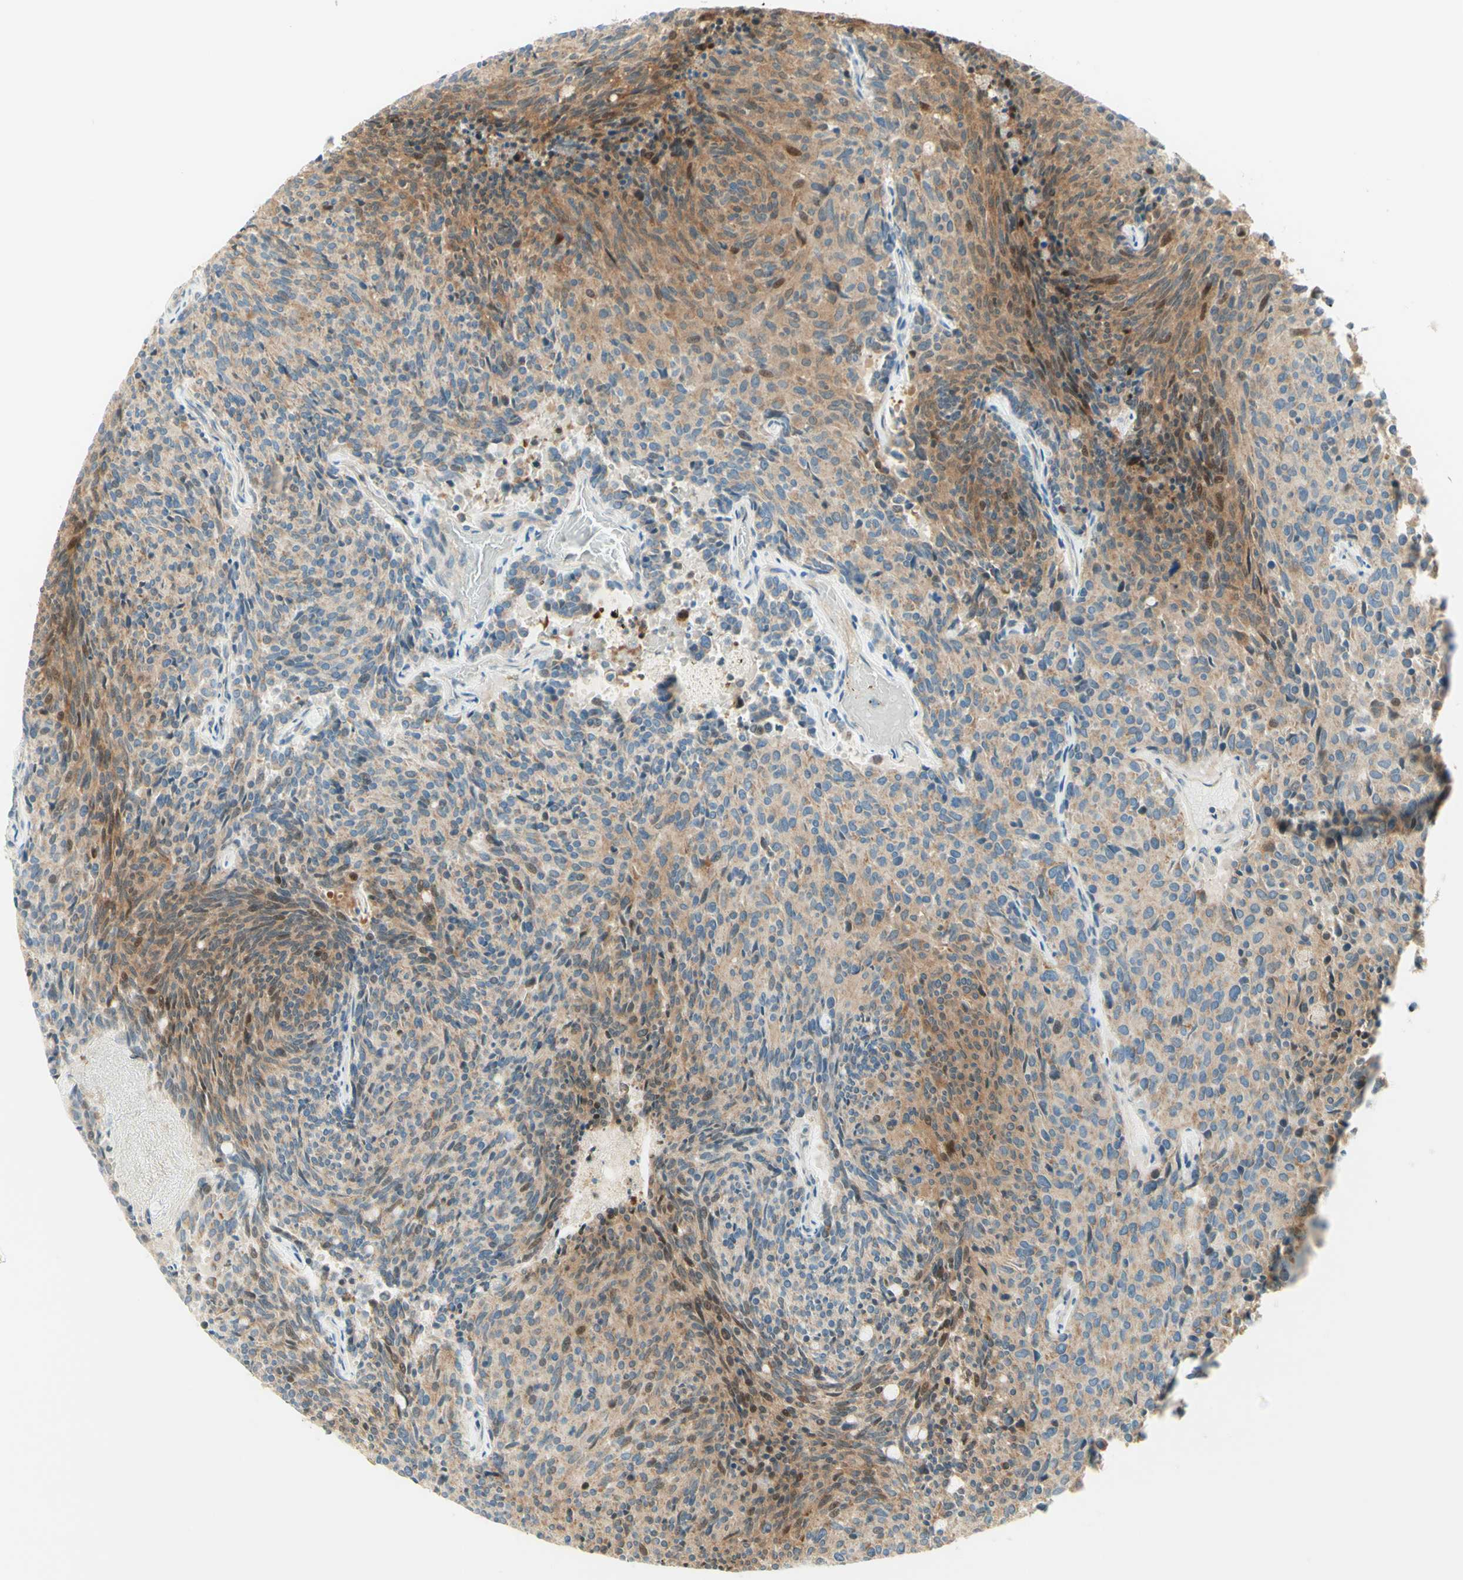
{"staining": {"intensity": "moderate", "quantity": "25%-75%", "location": "cytoplasmic/membranous"}, "tissue": "carcinoid", "cell_type": "Tumor cells", "image_type": "cancer", "snomed": [{"axis": "morphology", "description": "Carcinoid, malignant, NOS"}, {"axis": "topography", "description": "Pancreas"}], "caption": "A histopathology image of human carcinoid stained for a protein reveals moderate cytoplasmic/membranous brown staining in tumor cells.", "gene": "PROM1", "patient": {"sex": "female", "age": 54}}